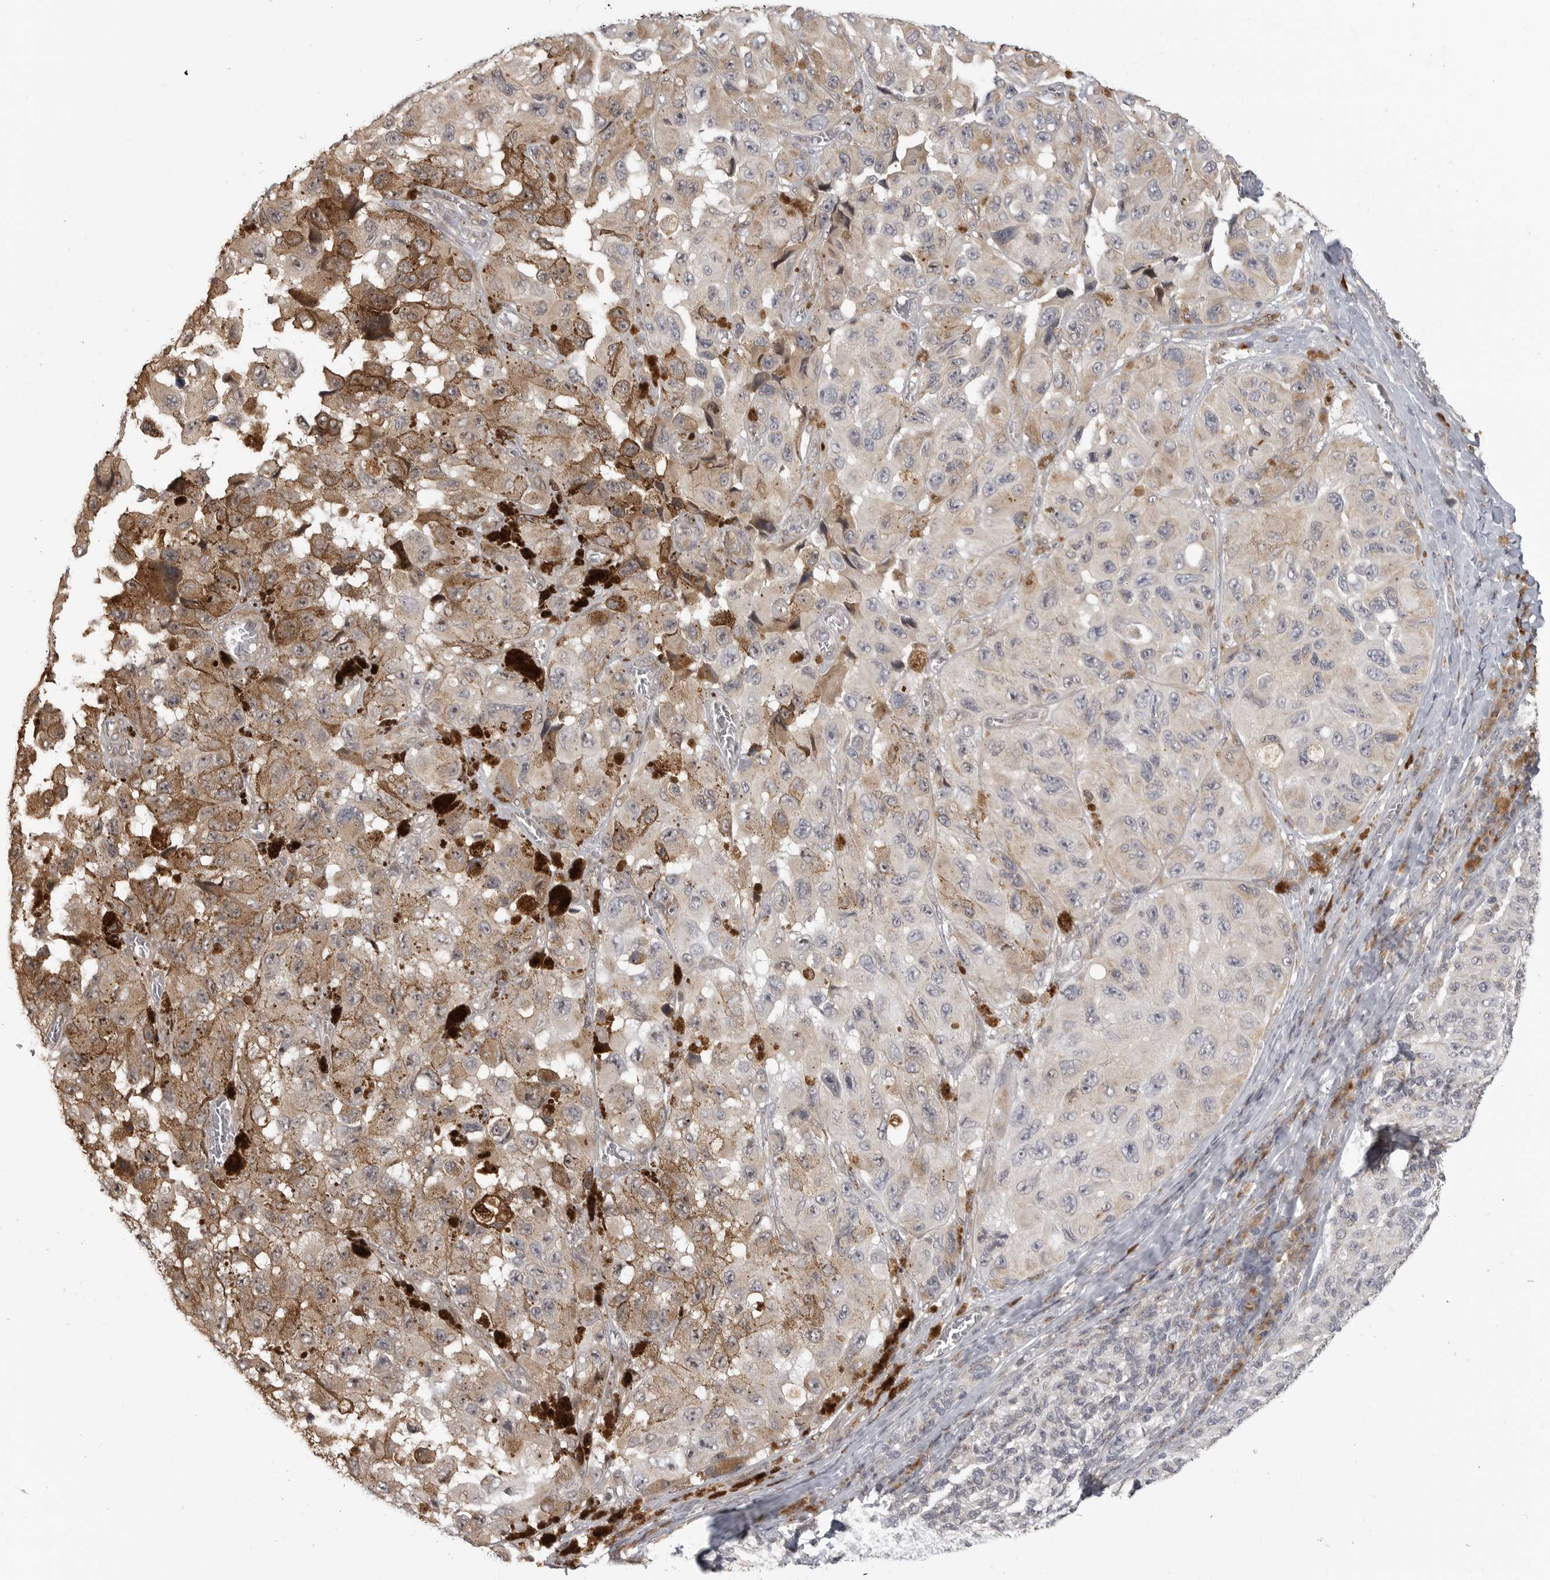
{"staining": {"intensity": "moderate", "quantity": "25%-75%", "location": "cytoplasmic/membranous"}, "tissue": "melanoma", "cell_type": "Tumor cells", "image_type": "cancer", "snomed": [{"axis": "morphology", "description": "Malignant melanoma, NOS"}, {"axis": "topography", "description": "Skin"}], "caption": "Immunohistochemical staining of malignant melanoma exhibits medium levels of moderate cytoplasmic/membranous positivity in approximately 25%-75% of tumor cells. (IHC, brightfield microscopy, high magnification).", "gene": "IDO1", "patient": {"sex": "female", "age": 73}}